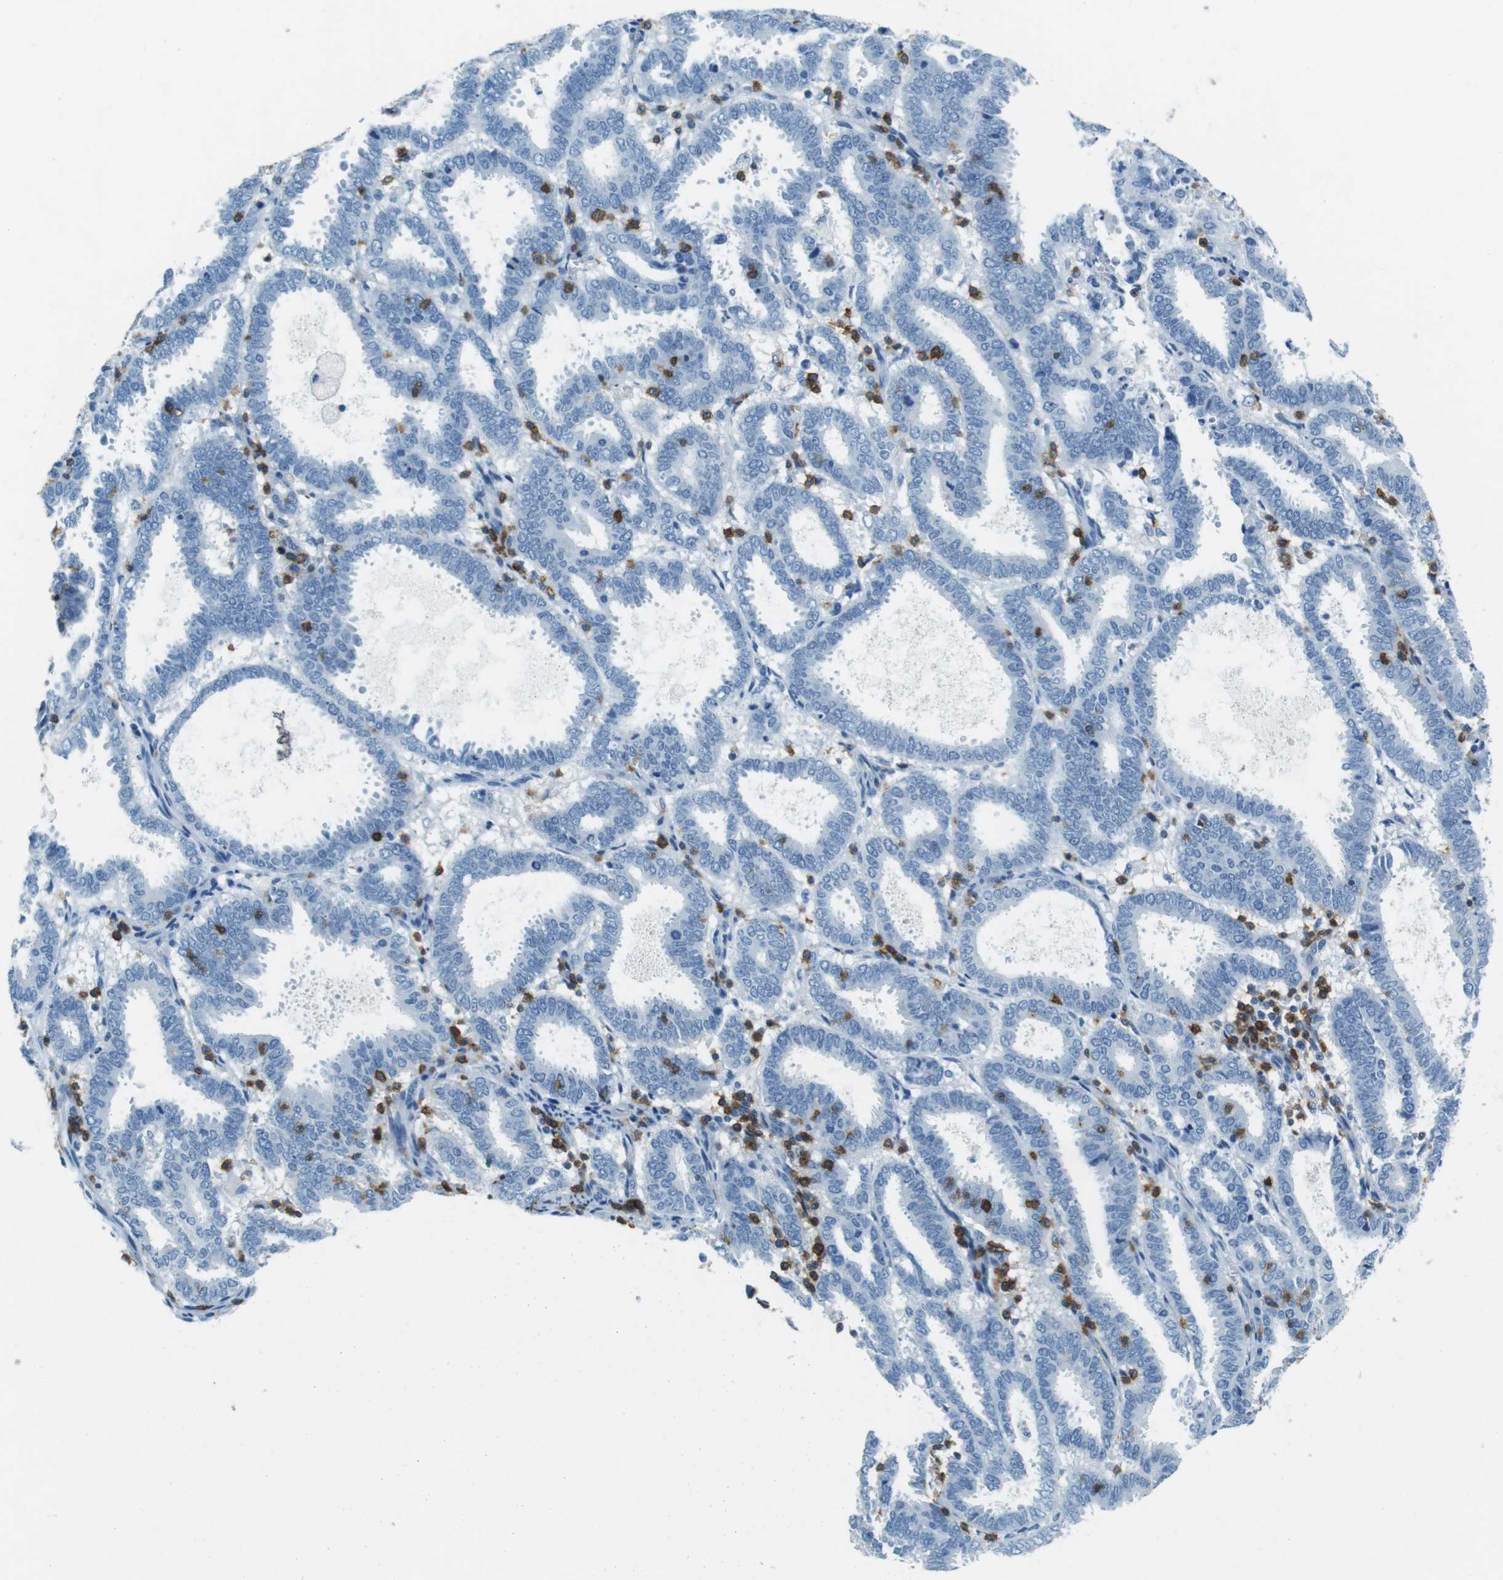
{"staining": {"intensity": "negative", "quantity": "none", "location": "none"}, "tissue": "endometrial cancer", "cell_type": "Tumor cells", "image_type": "cancer", "snomed": [{"axis": "morphology", "description": "Adenocarcinoma, NOS"}, {"axis": "topography", "description": "Uterus"}], "caption": "IHC of adenocarcinoma (endometrial) reveals no staining in tumor cells.", "gene": "LAT", "patient": {"sex": "female", "age": 83}}